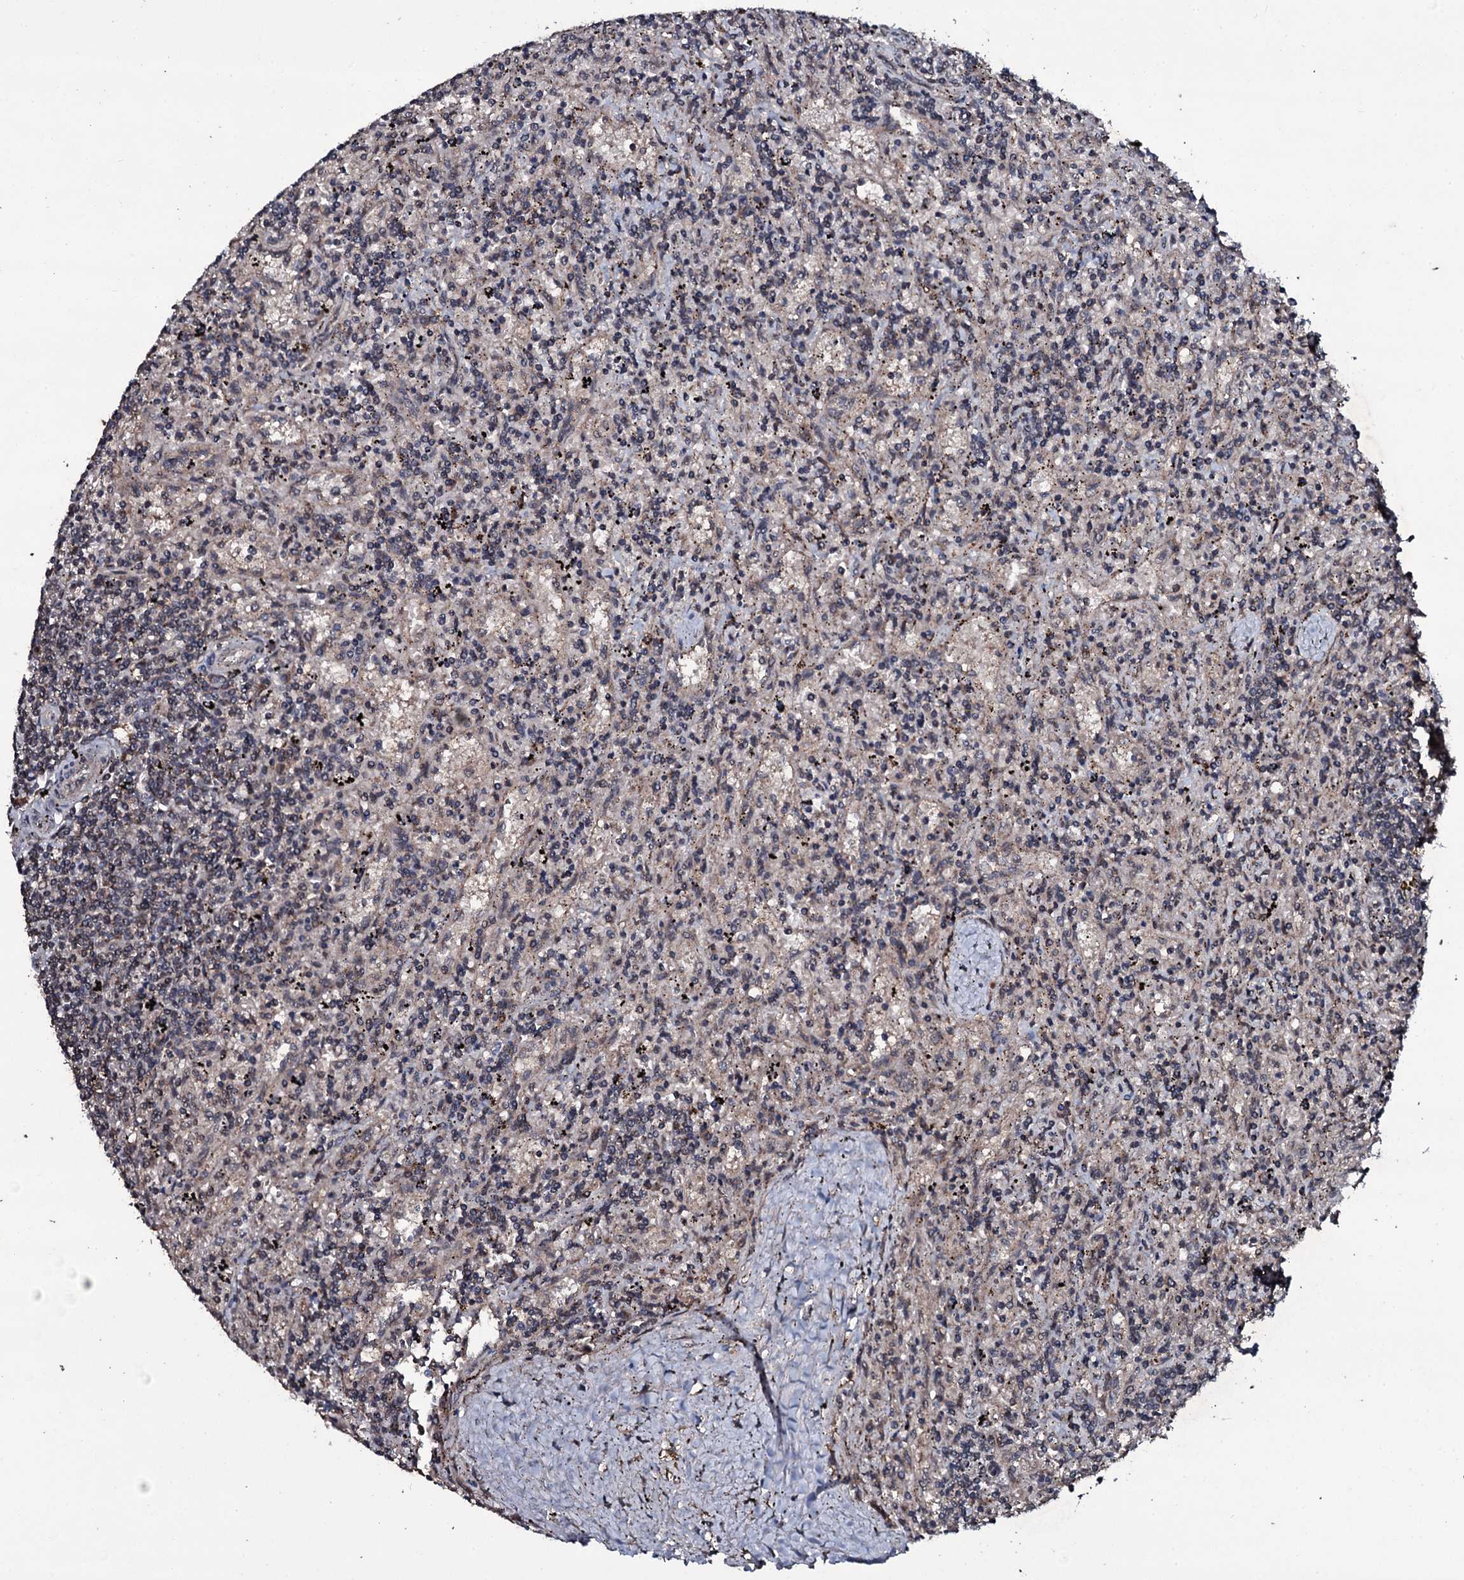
{"staining": {"intensity": "negative", "quantity": "none", "location": "none"}, "tissue": "lymphoma", "cell_type": "Tumor cells", "image_type": "cancer", "snomed": [{"axis": "morphology", "description": "Malignant lymphoma, non-Hodgkin's type, Low grade"}, {"axis": "topography", "description": "Spleen"}], "caption": "Protein analysis of lymphoma demonstrates no significant expression in tumor cells.", "gene": "MRPS31", "patient": {"sex": "male", "age": 76}}